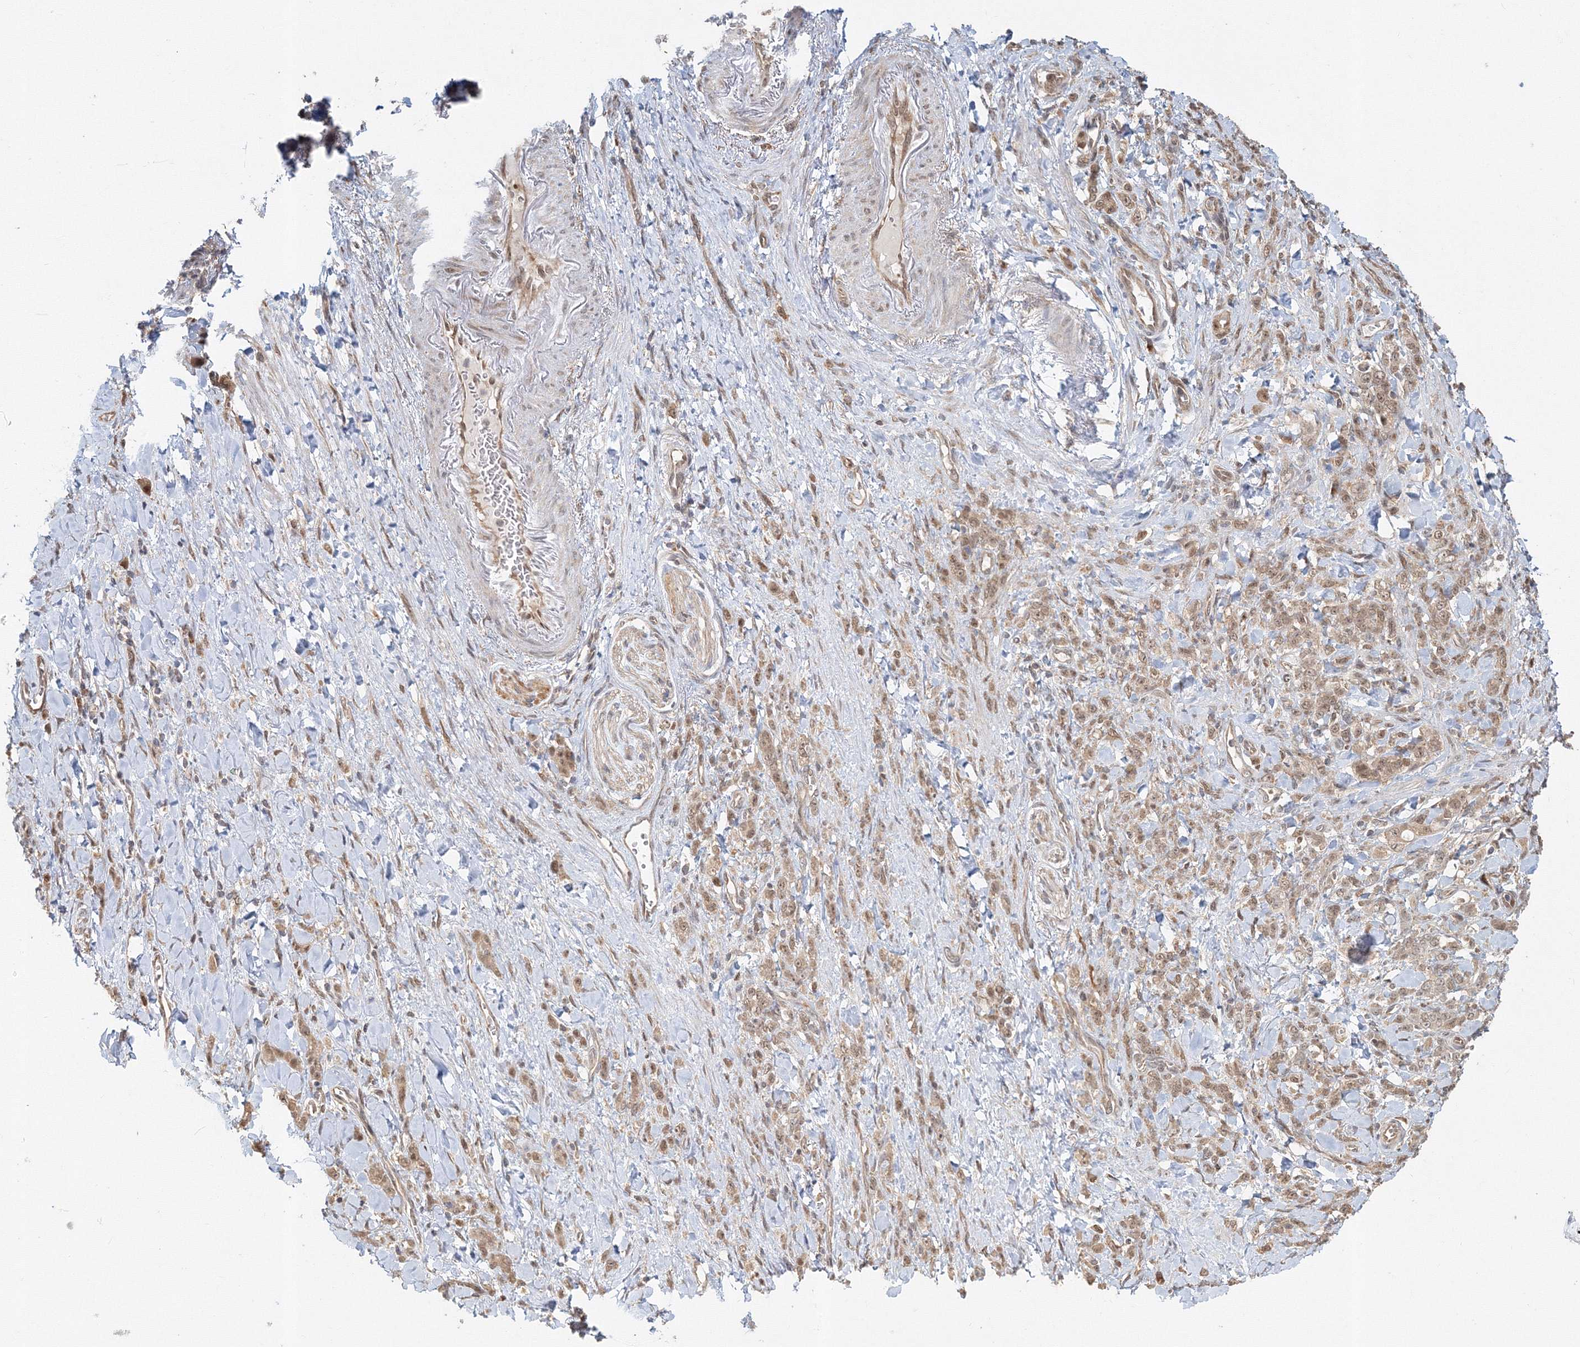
{"staining": {"intensity": "moderate", "quantity": ">75%", "location": "nuclear"}, "tissue": "stomach cancer", "cell_type": "Tumor cells", "image_type": "cancer", "snomed": [{"axis": "morphology", "description": "Normal tissue, NOS"}, {"axis": "morphology", "description": "Adenocarcinoma, NOS"}, {"axis": "topography", "description": "Stomach"}], "caption": "Immunohistochemistry (DAB (3,3'-diaminobenzidine)) staining of human stomach cancer (adenocarcinoma) exhibits moderate nuclear protein positivity in about >75% of tumor cells.", "gene": "PSMD6", "patient": {"sex": "male", "age": 82}}